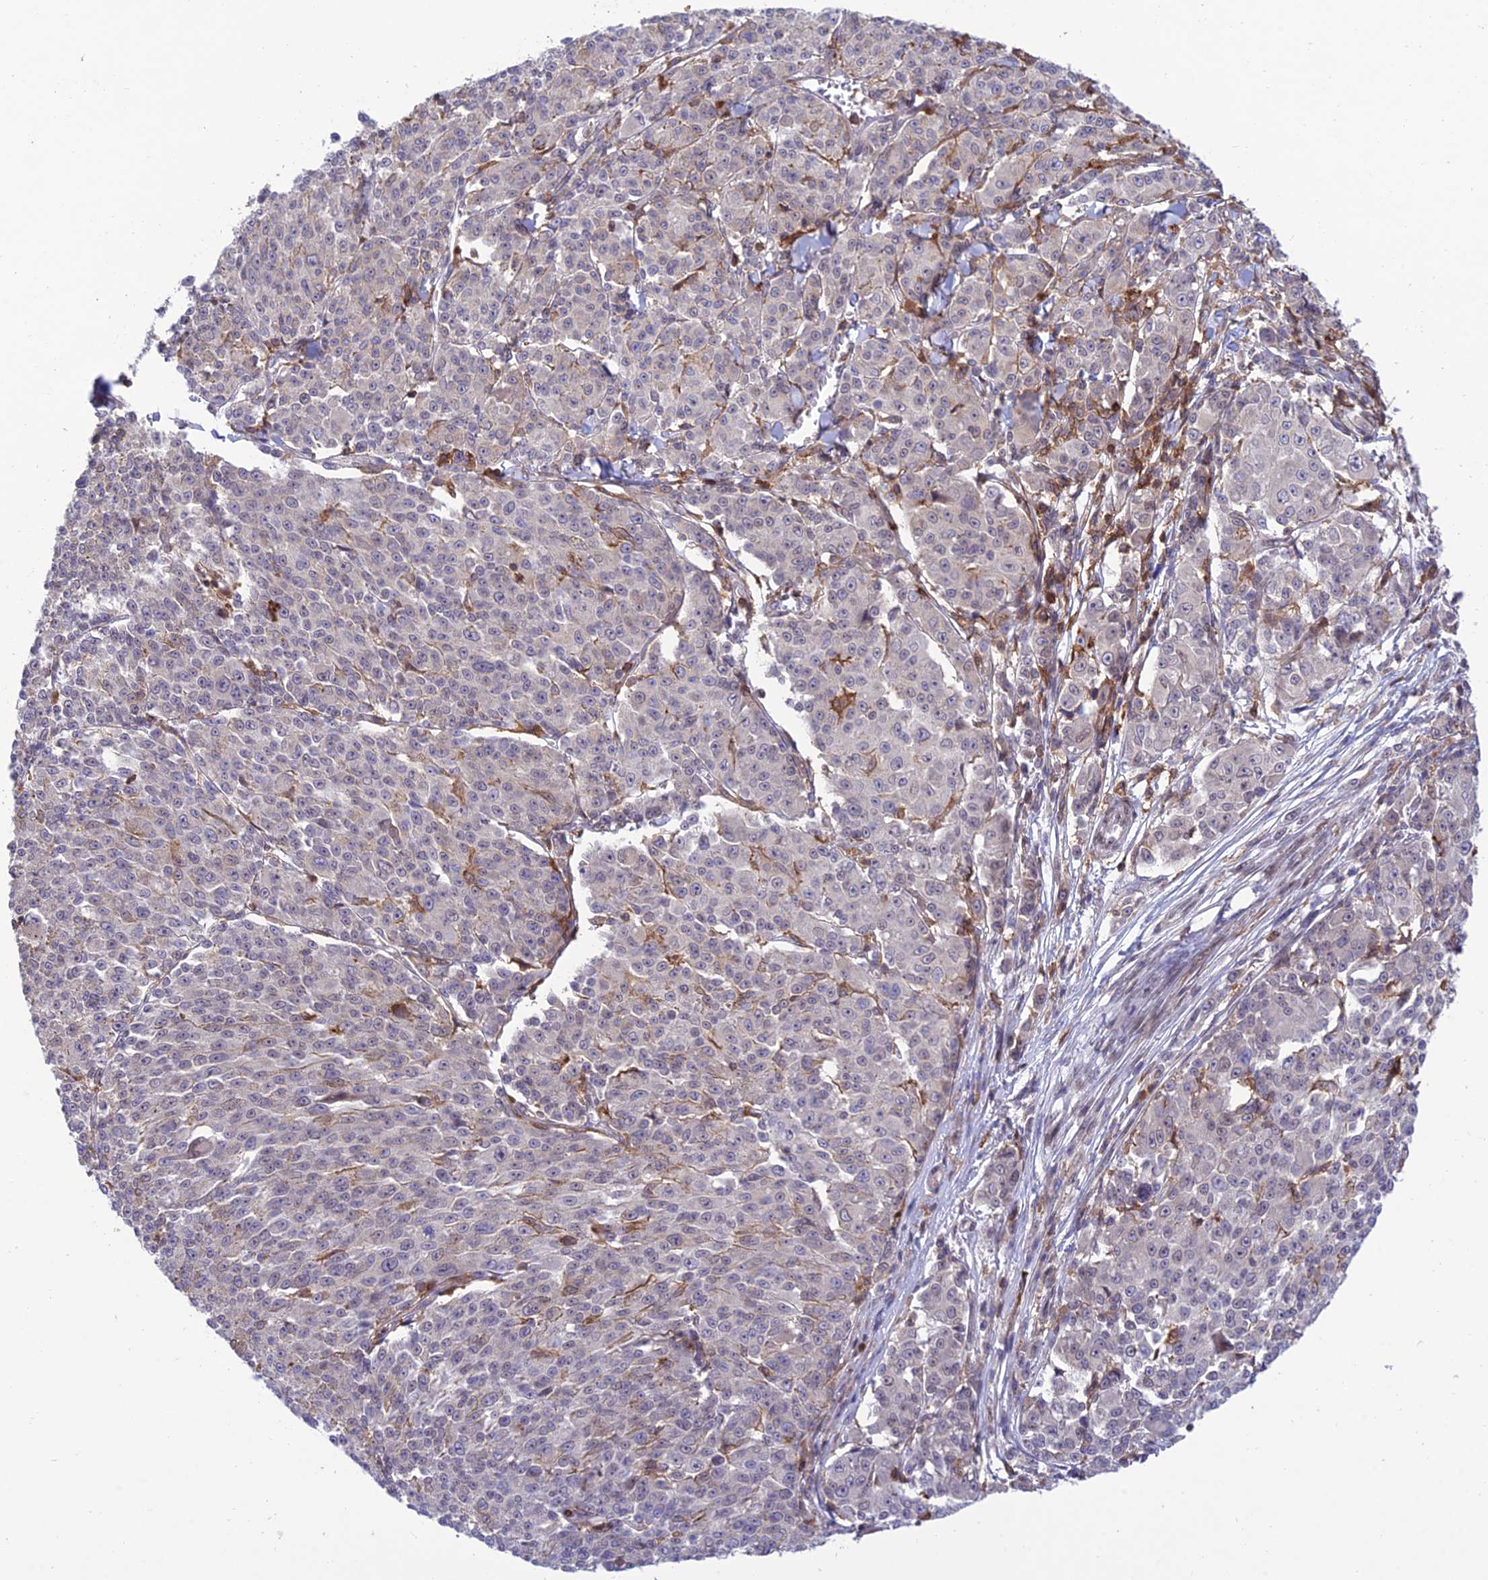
{"staining": {"intensity": "negative", "quantity": "none", "location": "none"}, "tissue": "melanoma", "cell_type": "Tumor cells", "image_type": "cancer", "snomed": [{"axis": "morphology", "description": "Malignant melanoma, NOS"}, {"axis": "topography", "description": "Skin"}], "caption": "Tumor cells are negative for brown protein staining in malignant melanoma.", "gene": "FAM76A", "patient": {"sex": "female", "age": 52}}